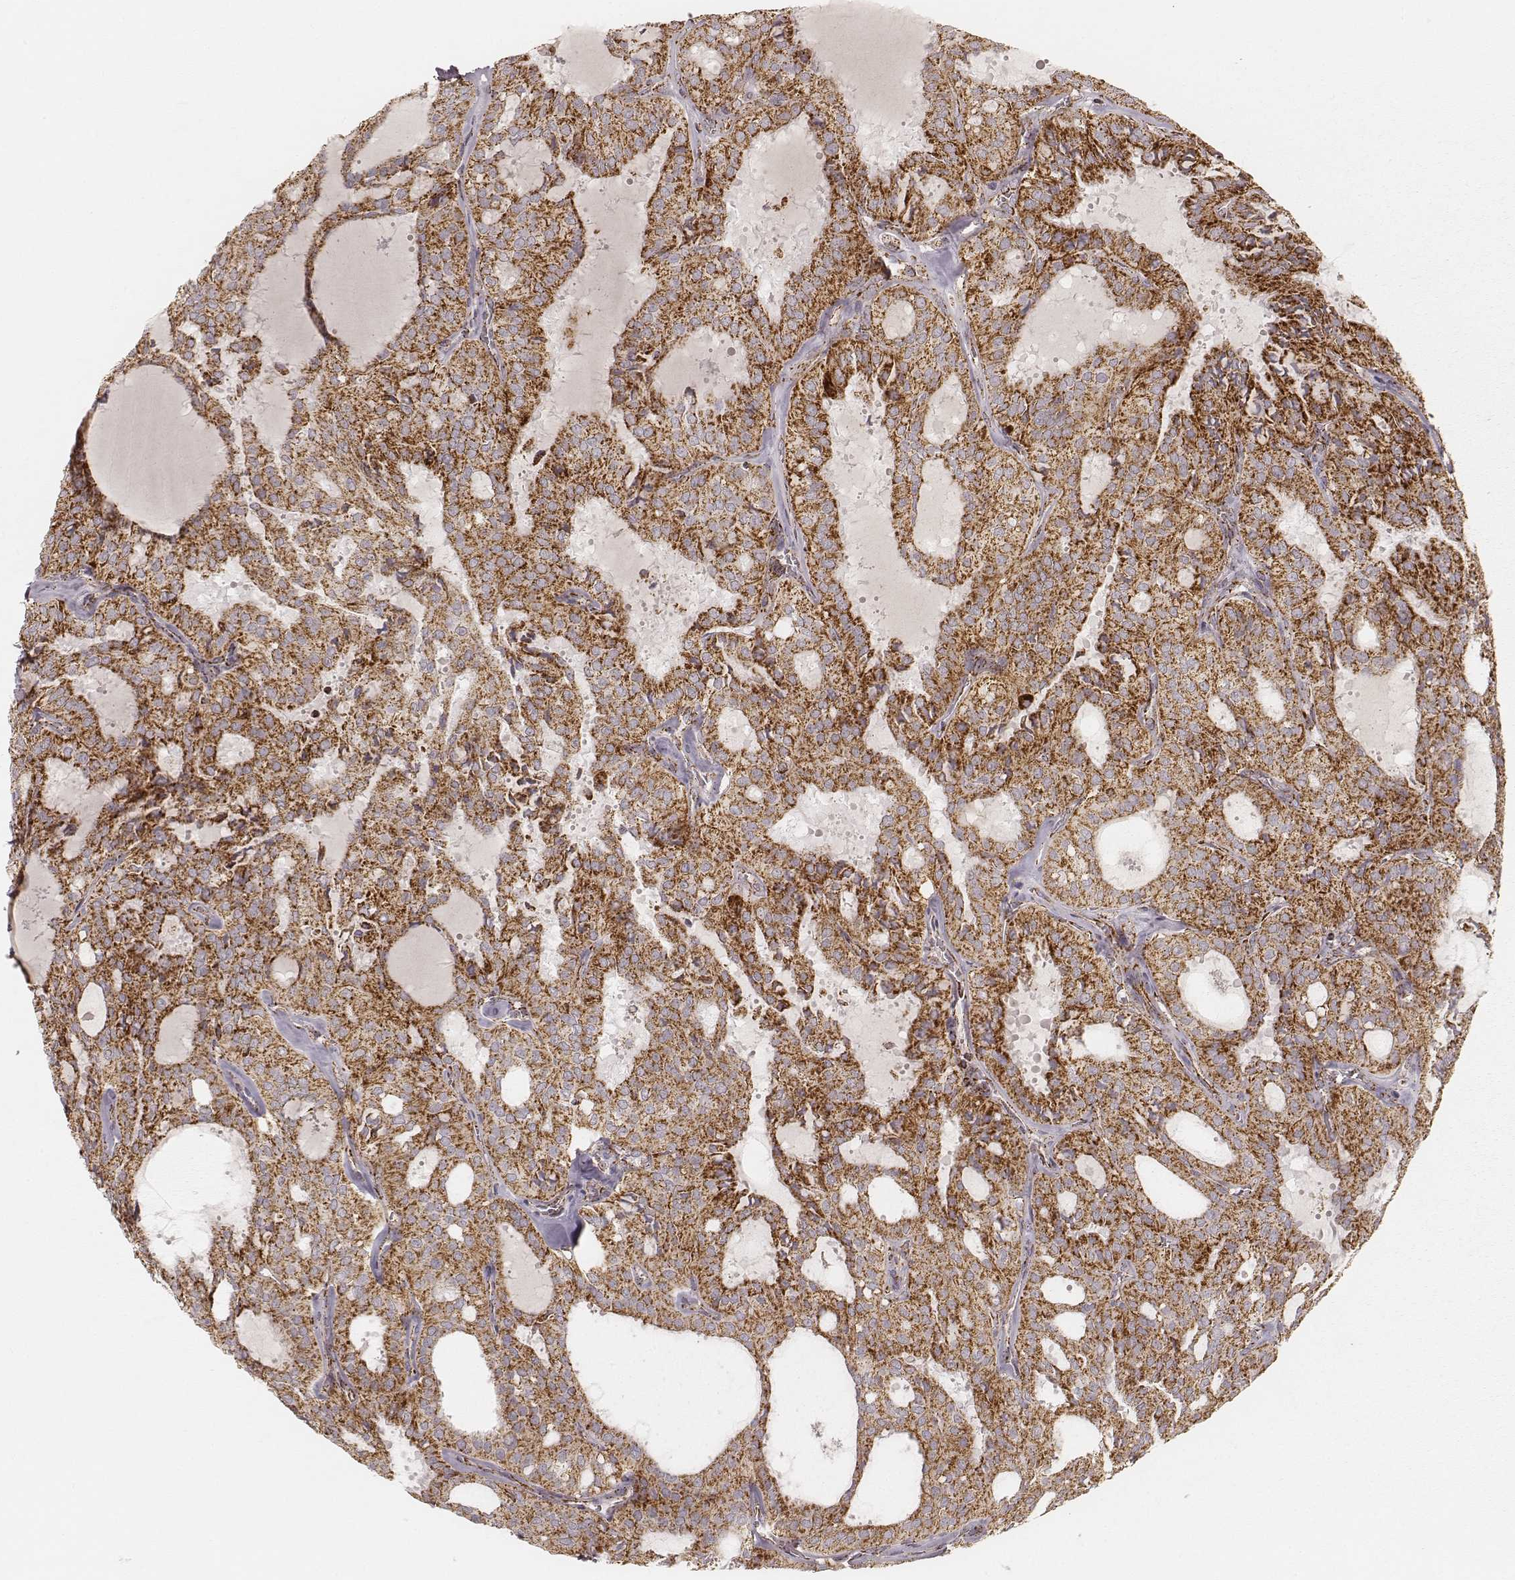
{"staining": {"intensity": "strong", "quantity": ">75%", "location": "cytoplasmic/membranous"}, "tissue": "thyroid cancer", "cell_type": "Tumor cells", "image_type": "cancer", "snomed": [{"axis": "morphology", "description": "Follicular adenoma carcinoma, NOS"}, {"axis": "topography", "description": "Thyroid gland"}], "caption": "Protein staining reveals strong cytoplasmic/membranous staining in about >75% of tumor cells in follicular adenoma carcinoma (thyroid).", "gene": "CS", "patient": {"sex": "male", "age": 75}}